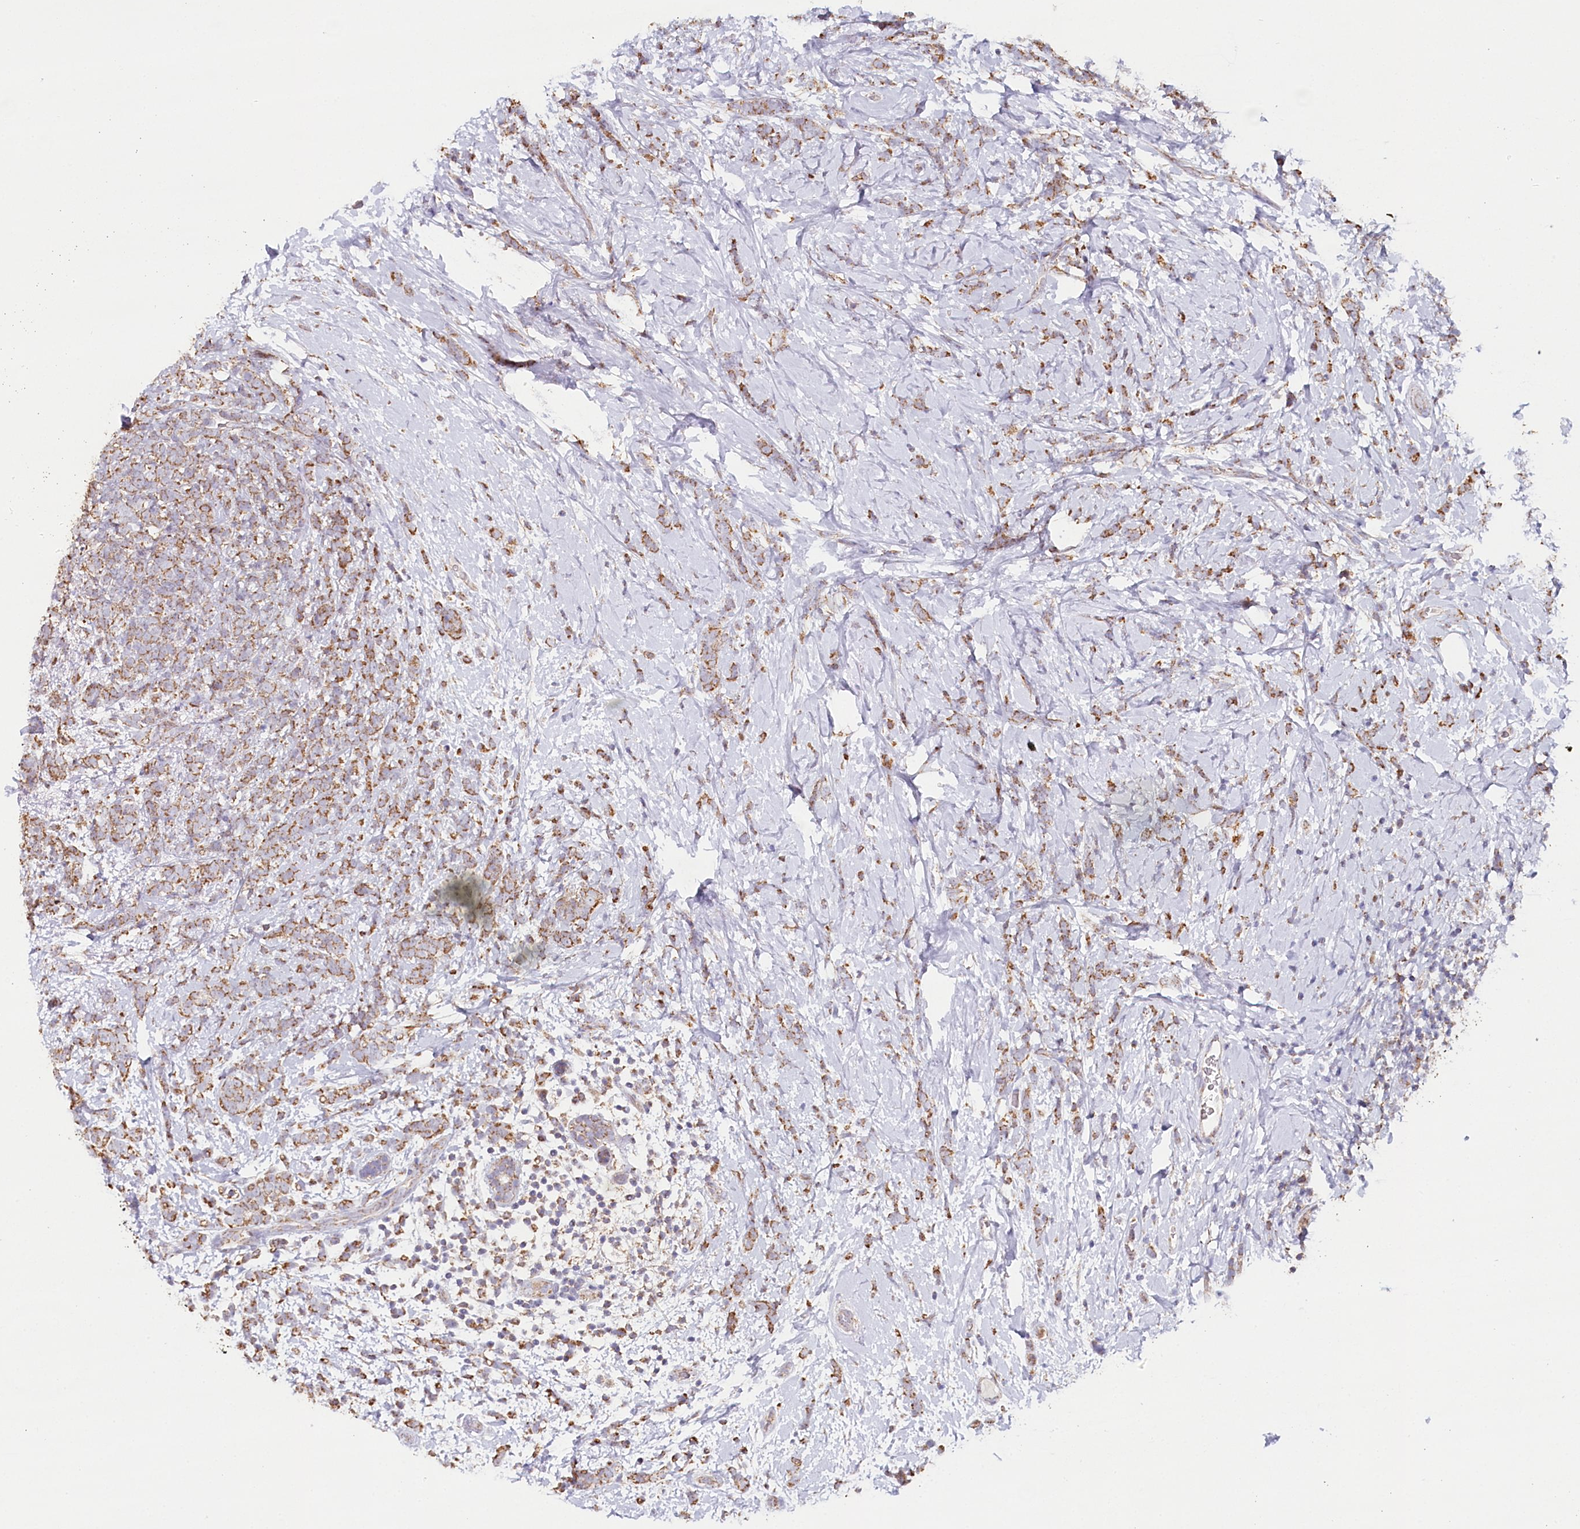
{"staining": {"intensity": "moderate", "quantity": ">75%", "location": "cytoplasmic/membranous"}, "tissue": "breast cancer", "cell_type": "Tumor cells", "image_type": "cancer", "snomed": [{"axis": "morphology", "description": "Lobular carcinoma"}, {"axis": "topography", "description": "Breast"}], "caption": "Protein staining of breast lobular carcinoma tissue exhibits moderate cytoplasmic/membranous staining in about >75% of tumor cells.", "gene": "MMP25", "patient": {"sex": "female", "age": 58}}